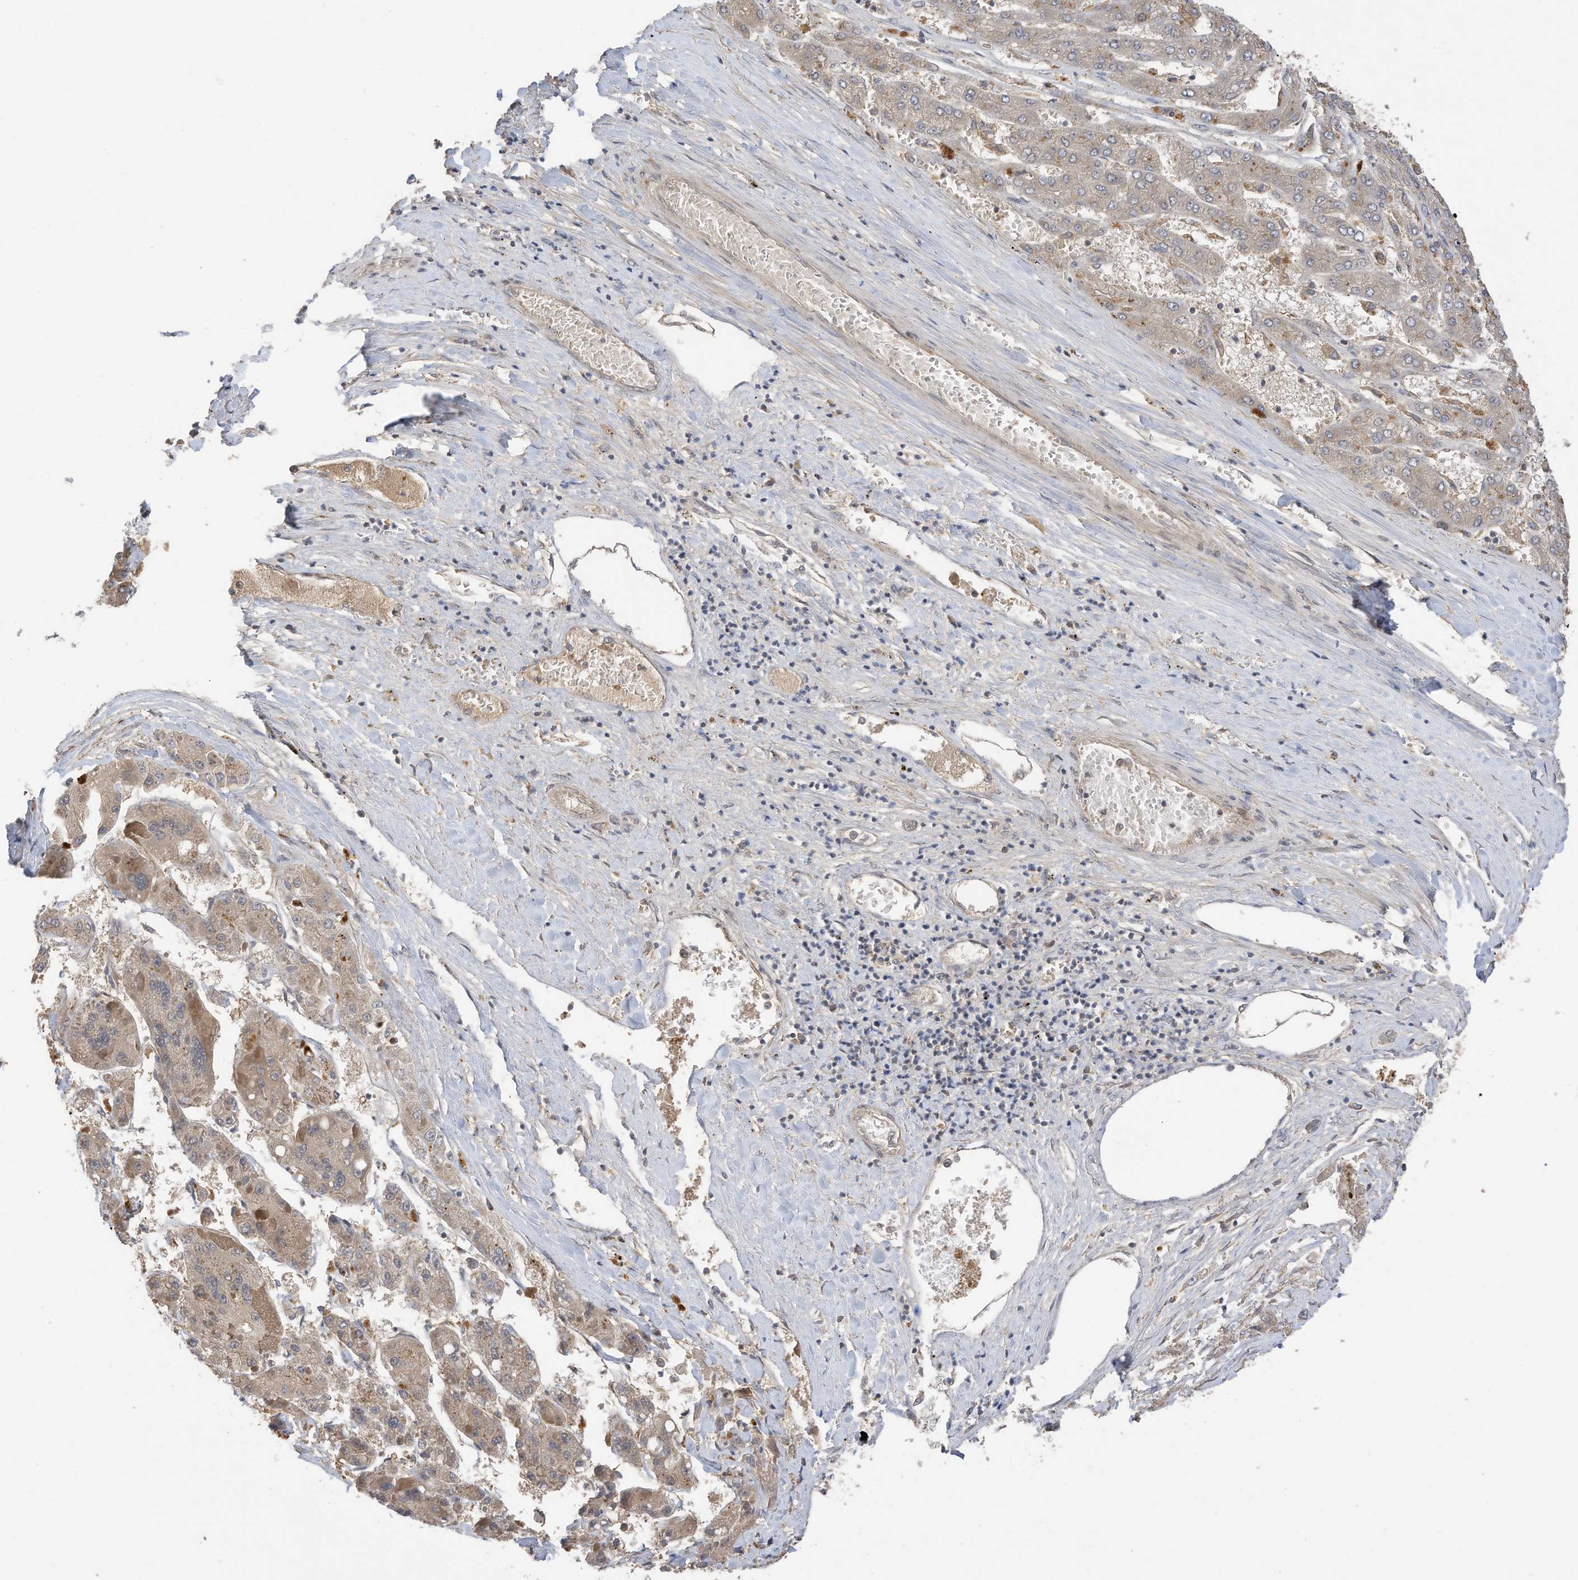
{"staining": {"intensity": "weak", "quantity": "25%-75%", "location": "cytoplasmic/membranous"}, "tissue": "liver cancer", "cell_type": "Tumor cells", "image_type": "cancer", "snomed": [{"axis": "morphology", "description": "Carcinoma, Hepatocellular, NOS"}, {"axis": "topography", "description": "Liver"}], "caption": "Brown immunohistochemical staining in liver cancer shows weak cytoplasmic/membranous expression in about 25%-75% of tumor cells.", "gene": "REC8", "patient": {"sex": "female", "age": 73}}